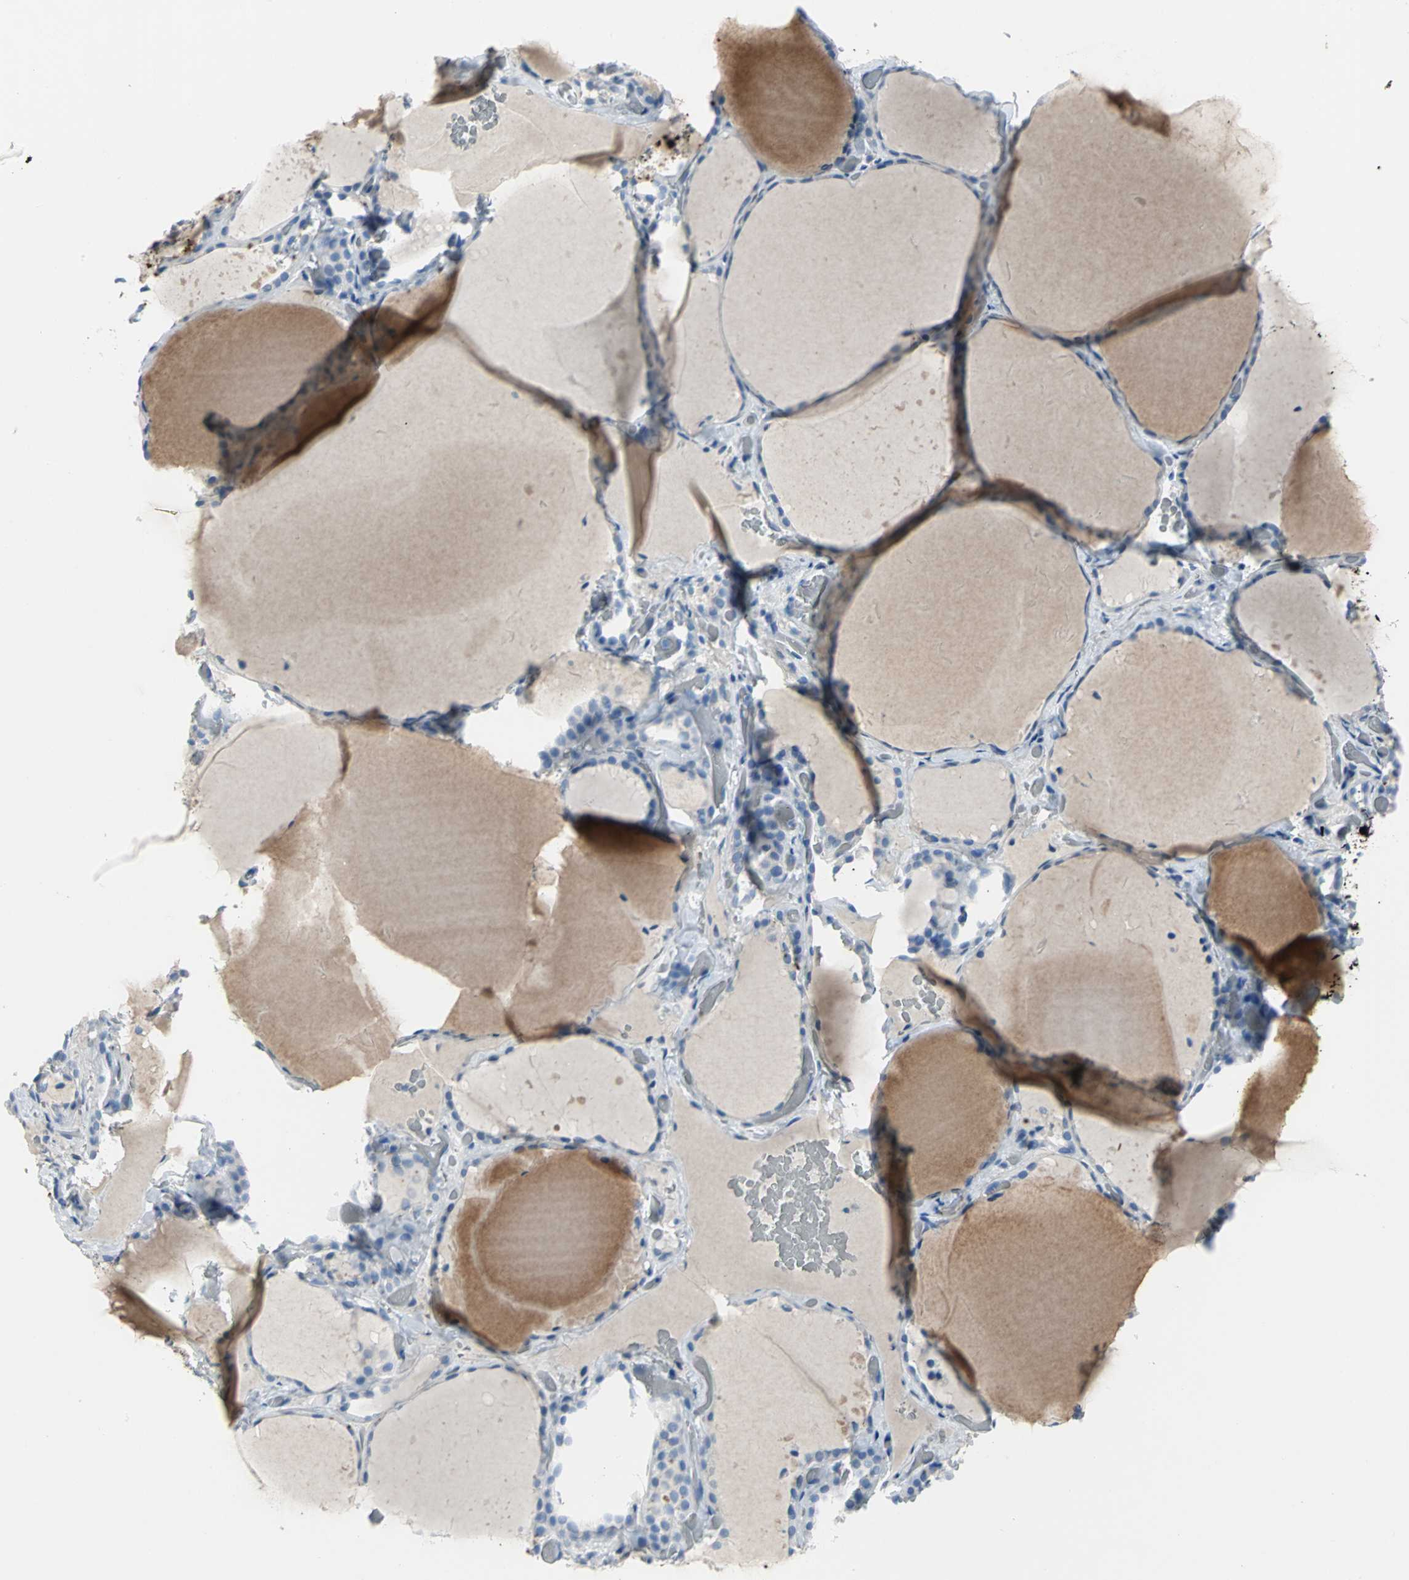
{"staining": {"intensity": "negative", "quantity": "none", "location": "none"}, "tissue": "thyroid gland", "cell_type": "Glandular cells", "image_type": "normal", "snomed": [{"axis": "morphology", "description": "Normal tissue, NOS"}, {"axis": "topography", "description": "Thyroid gland"}], "caption": "This is an immunohistochemistry (IHC) image of normal thyroid gland. There is no positivity in glandular cells.", "gene": "PTGDS", "patient": {"sex": "female", "age": 22}}